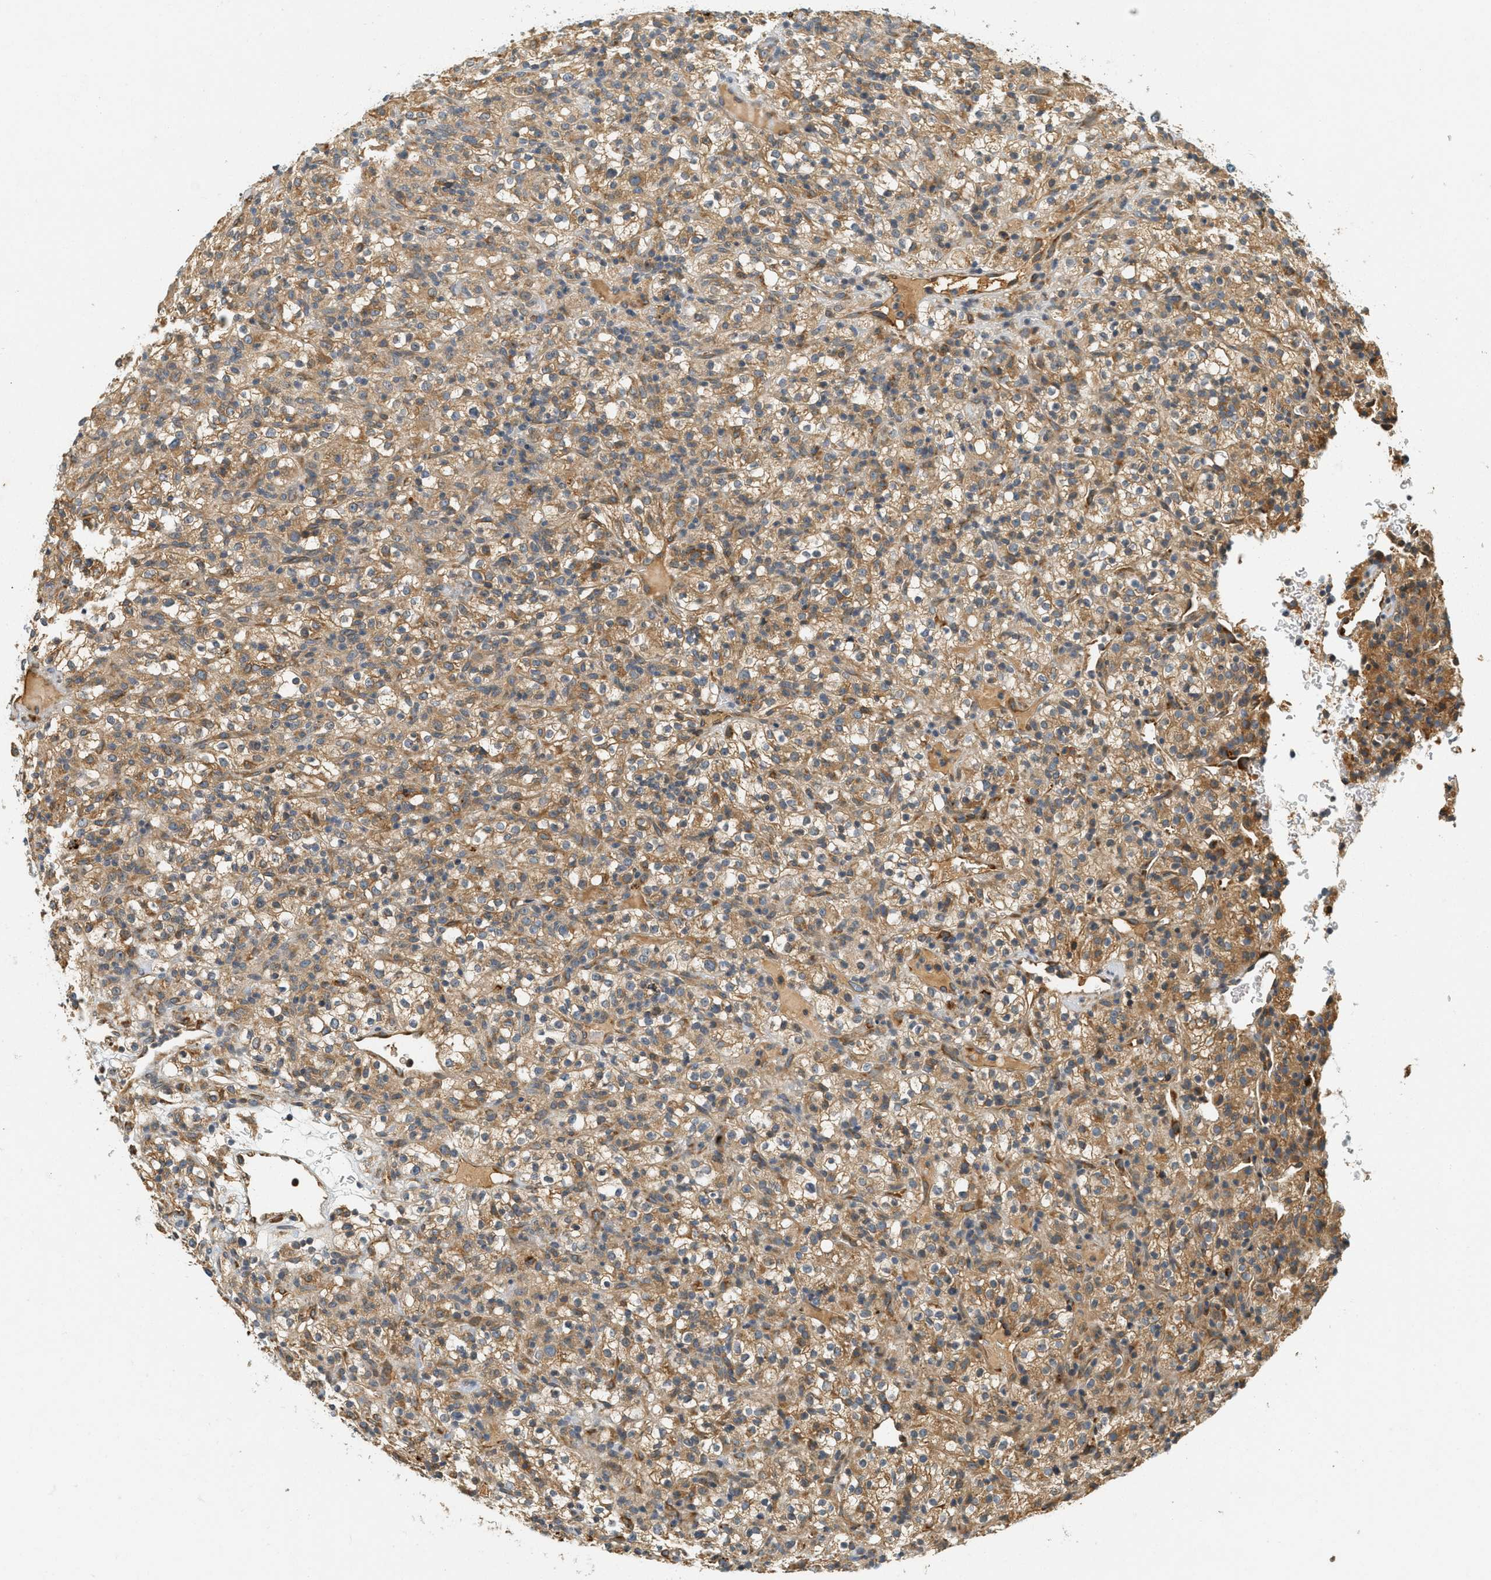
{"staining": {"intensity": "moderate", "quantity": ">75%", "location": "cytoplasmic/membranous"}, "tissue": "renal cancer", "cell_type": "Tumor cells", "image_type": "cancer", "snomed": [{"axis": "morphology", "description": "Normal tissue, NOS"}, {"axis": "morphology", "description": "Adenocarcinoma, NOS"}, {"axis": "topography", "description": "Kidney"}], "caption": "Moderate cytoplasmic/membranous protein staining is seen in about >75% of tumor cells in renal cancer (adenocarcinoma).", "gene": "PDK1", "patient": {"sex": "female", "age": 72}}